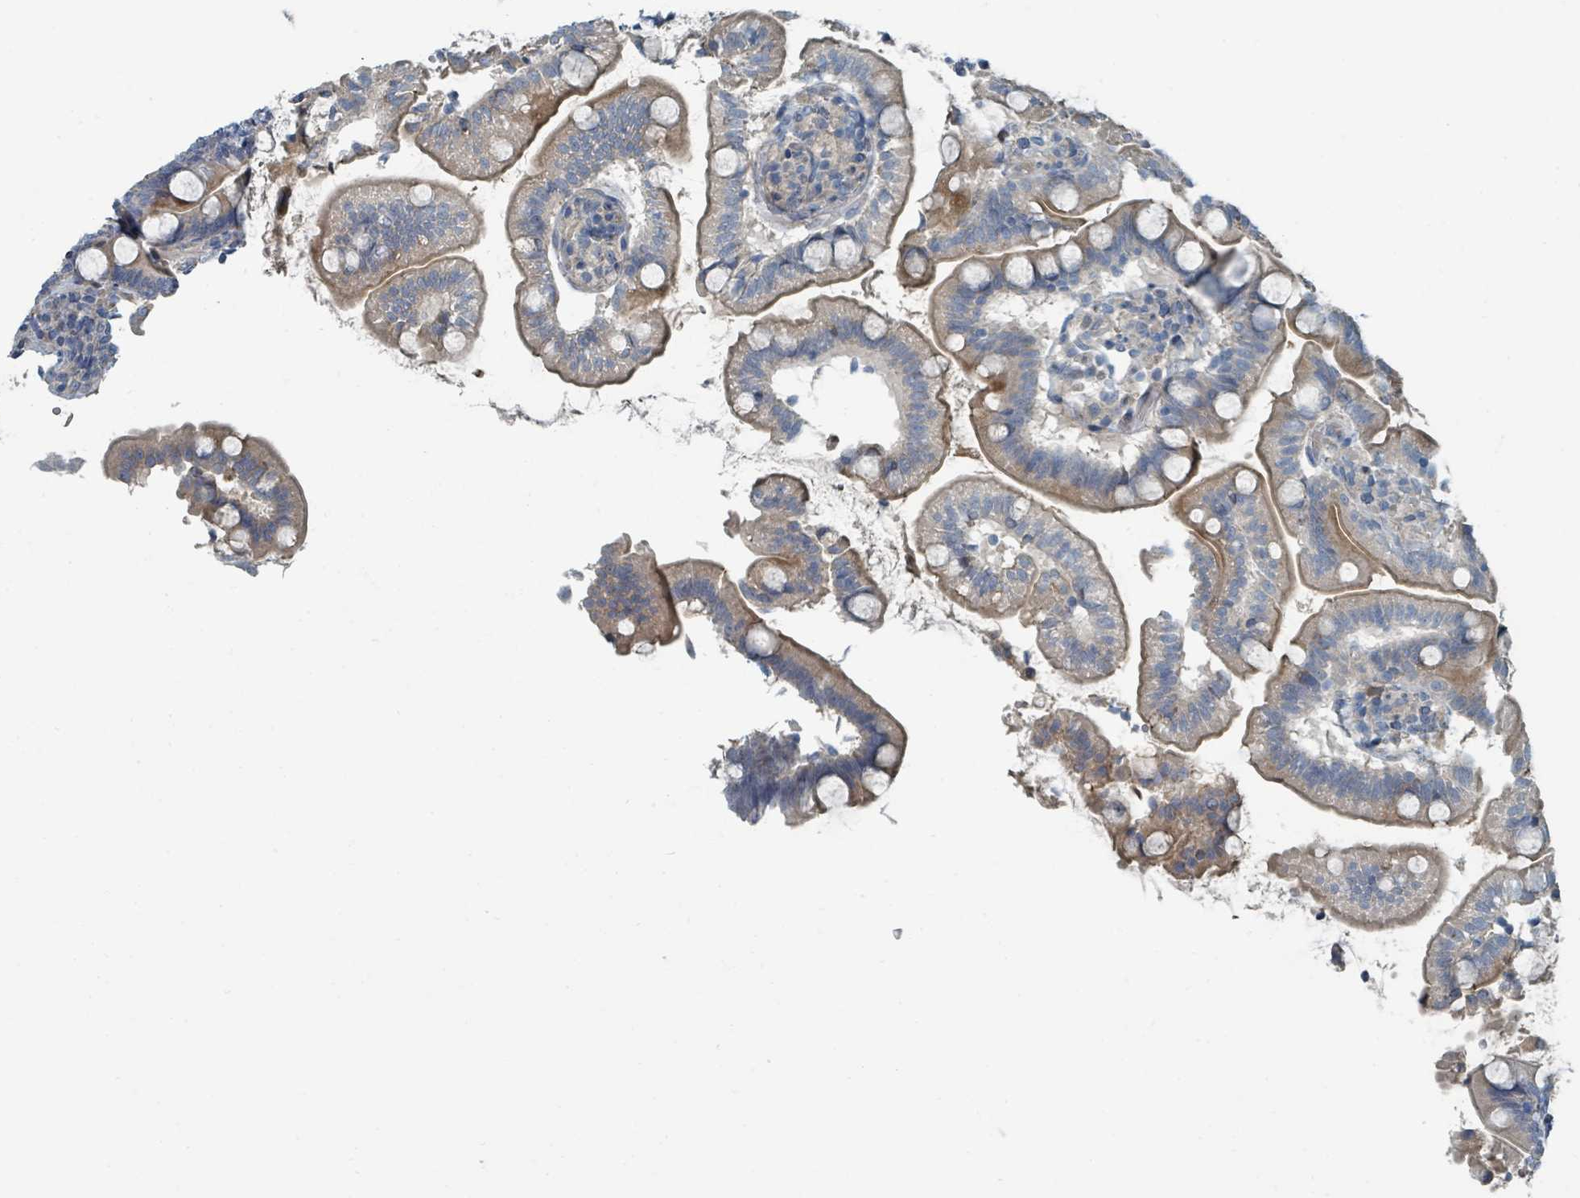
{"staining": {"intensity": "moderate", "quantity": "25%-75%", "location": "cytoplasmic/membranous"}, "tissue": "small intestine", "cell_type": "Glandular cells", "image_type": "normal", "snomed": [{"axis": "morphology", "description": "Normal tissue, NOS"}, {"axis": "topography", "description": "Small intestine"}], "caption": "Protein analysis of unremarkable small intestine displays moderate cytoplasmic/membranous staining in about 25%-75% of glandular cells. (IHC, brightfield microscopy, high magnification).", "gene": "SLC44A5", "patient": {"sex": "female", "age": 64}}